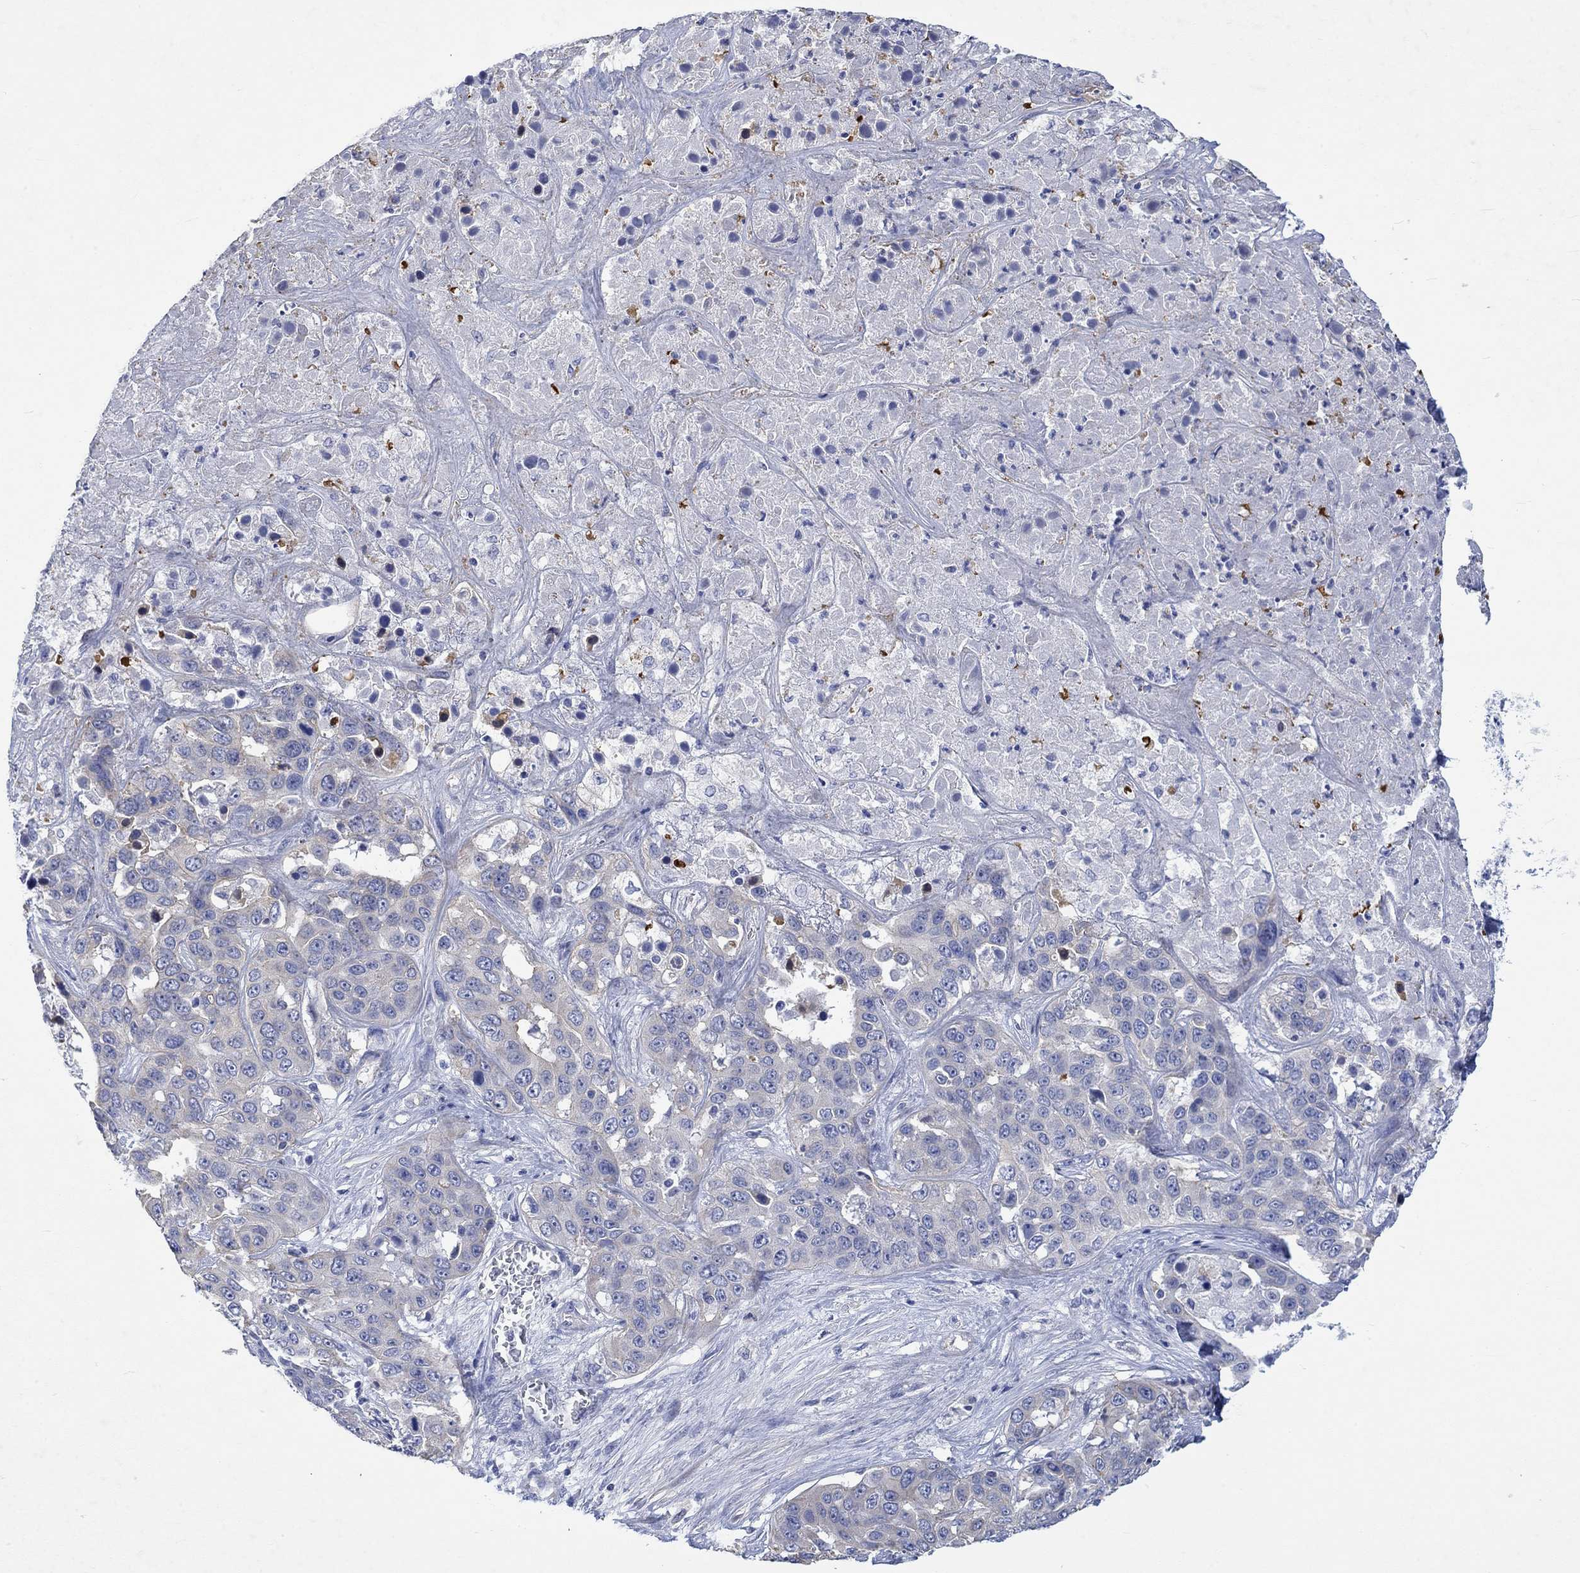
{"staining": {"intensity": "weak", "quantity": "25%-75%", "location": "cytoplasmic/membranous"}, "tissue": "liver cancer", "cell_type": "Tumor cells", "image_type": "cancer", "snomed": [{"axis": "morphology", "description": "Cholangiocarcinoma"}, {"axis": "topography", "description": "Liver"}], "caption": "The image demonstrates a brown stain indicating the presence of a protein in the cytoplasmic/membranous of tumor cells in liver cancer (cholangiocarcinoma).", "gene": "AGRP", "patient": {"sex": "female", "age": 52}}